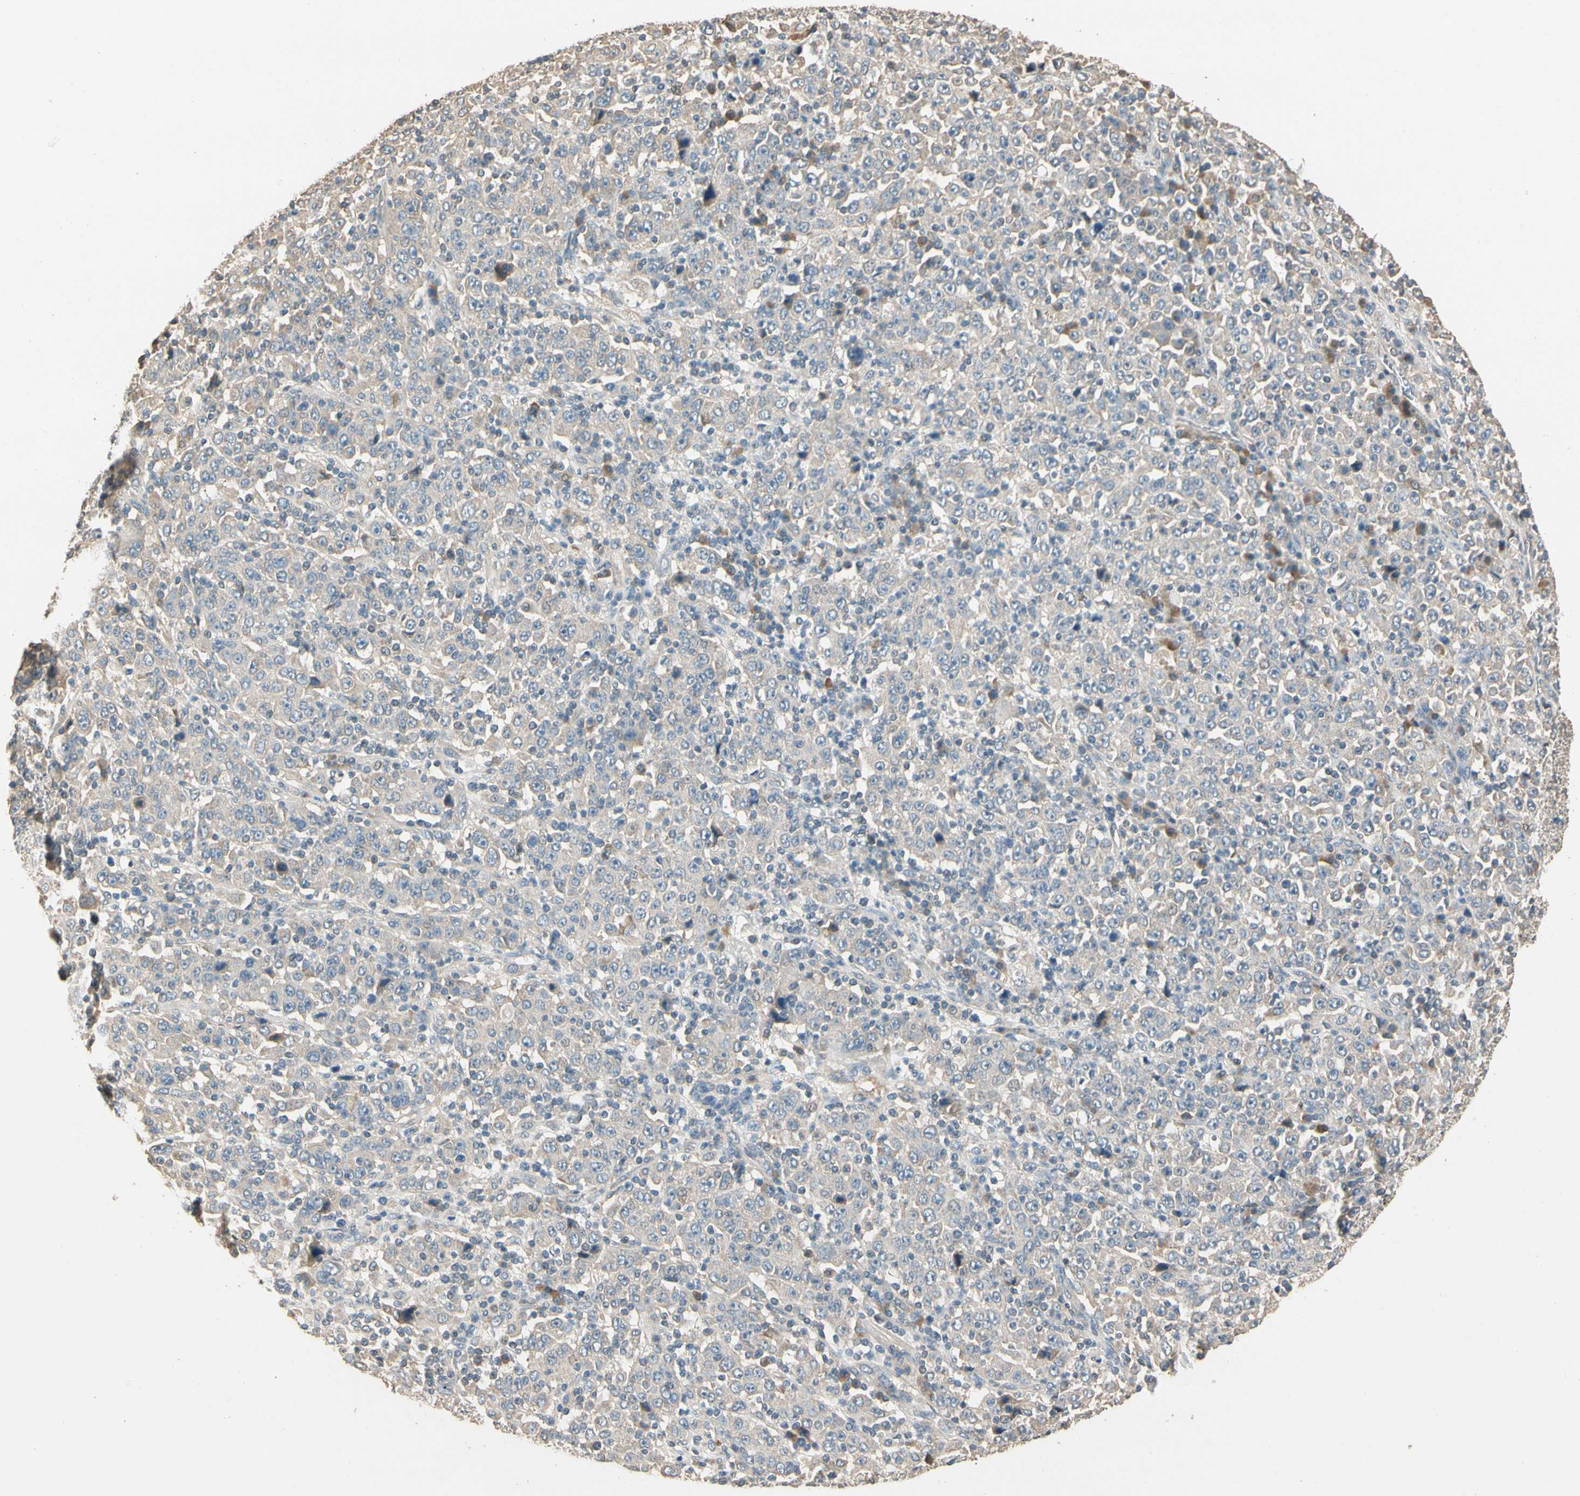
{"staining": {"intensity": "weak", "quantity": "25%-75%", "location": "cytoplasmic/membranous"}, "tissue": "stomach cancer", "cell_type": "Tumor cells", "image_type": "cancer", "snomed": [{"axis": "morphology", "description": "Normal tissue, NOS"}, {"axis": "morphology", "description": "Adenocarcinoma, NOS"}, {"axis": "topography", "description": "Stomach, upper"}, {"axis": "topography", "description": "Stomach"}], "caption": "Immunohistochemistry (IHC) micrograph of adenocarcinoma (stomach) stained for a protein (brown), which shows low levels of weak cytoplasmic/membranous staining in about 25%-75% of tumor cells.", "gene": "CDH6", "patient": {"sex": "male", "age": 59}}